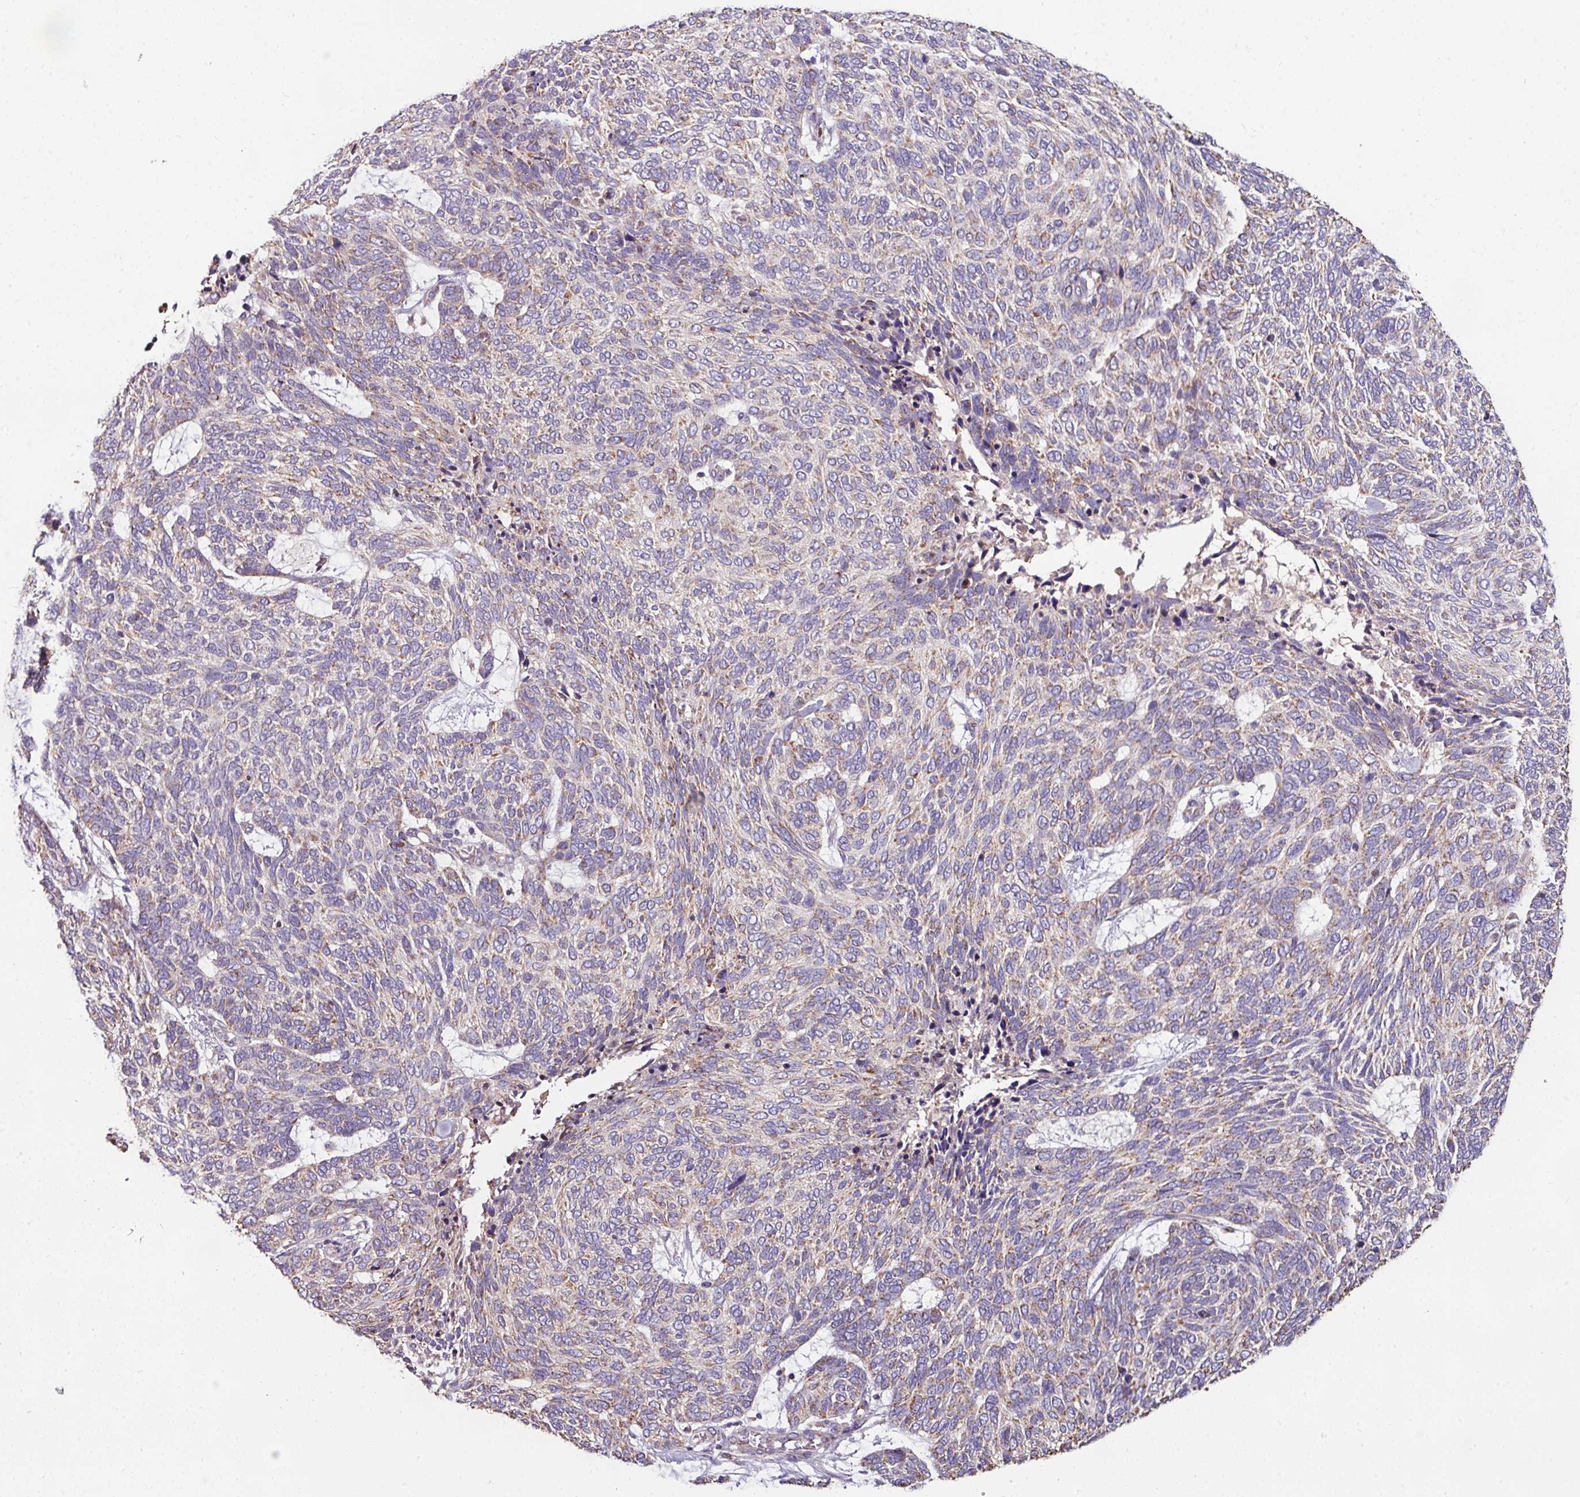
{"staining": {"intensity": "weak", "quantity": "25%-75%", "location": "cytoplasmic/membranous"}, "tissue": "skin cancer", "cell_type": "Tumor cells", "image_type": "cancer", "snomed": [{"axis": "morphology", "description": "Basal cell carcinoma"}, {"axis": "topography", "description": "Skin"}], "caption": "An immunohistochemistry photomicrograph of neoplastic tissue is shown. Protein staining in brown highlights weak cytoplasmic/membranous positivity in basal cell carcinoma (skin) within tumor cells.", "gene": "CPD", "patient": {"sex": "female", "age": 65}}